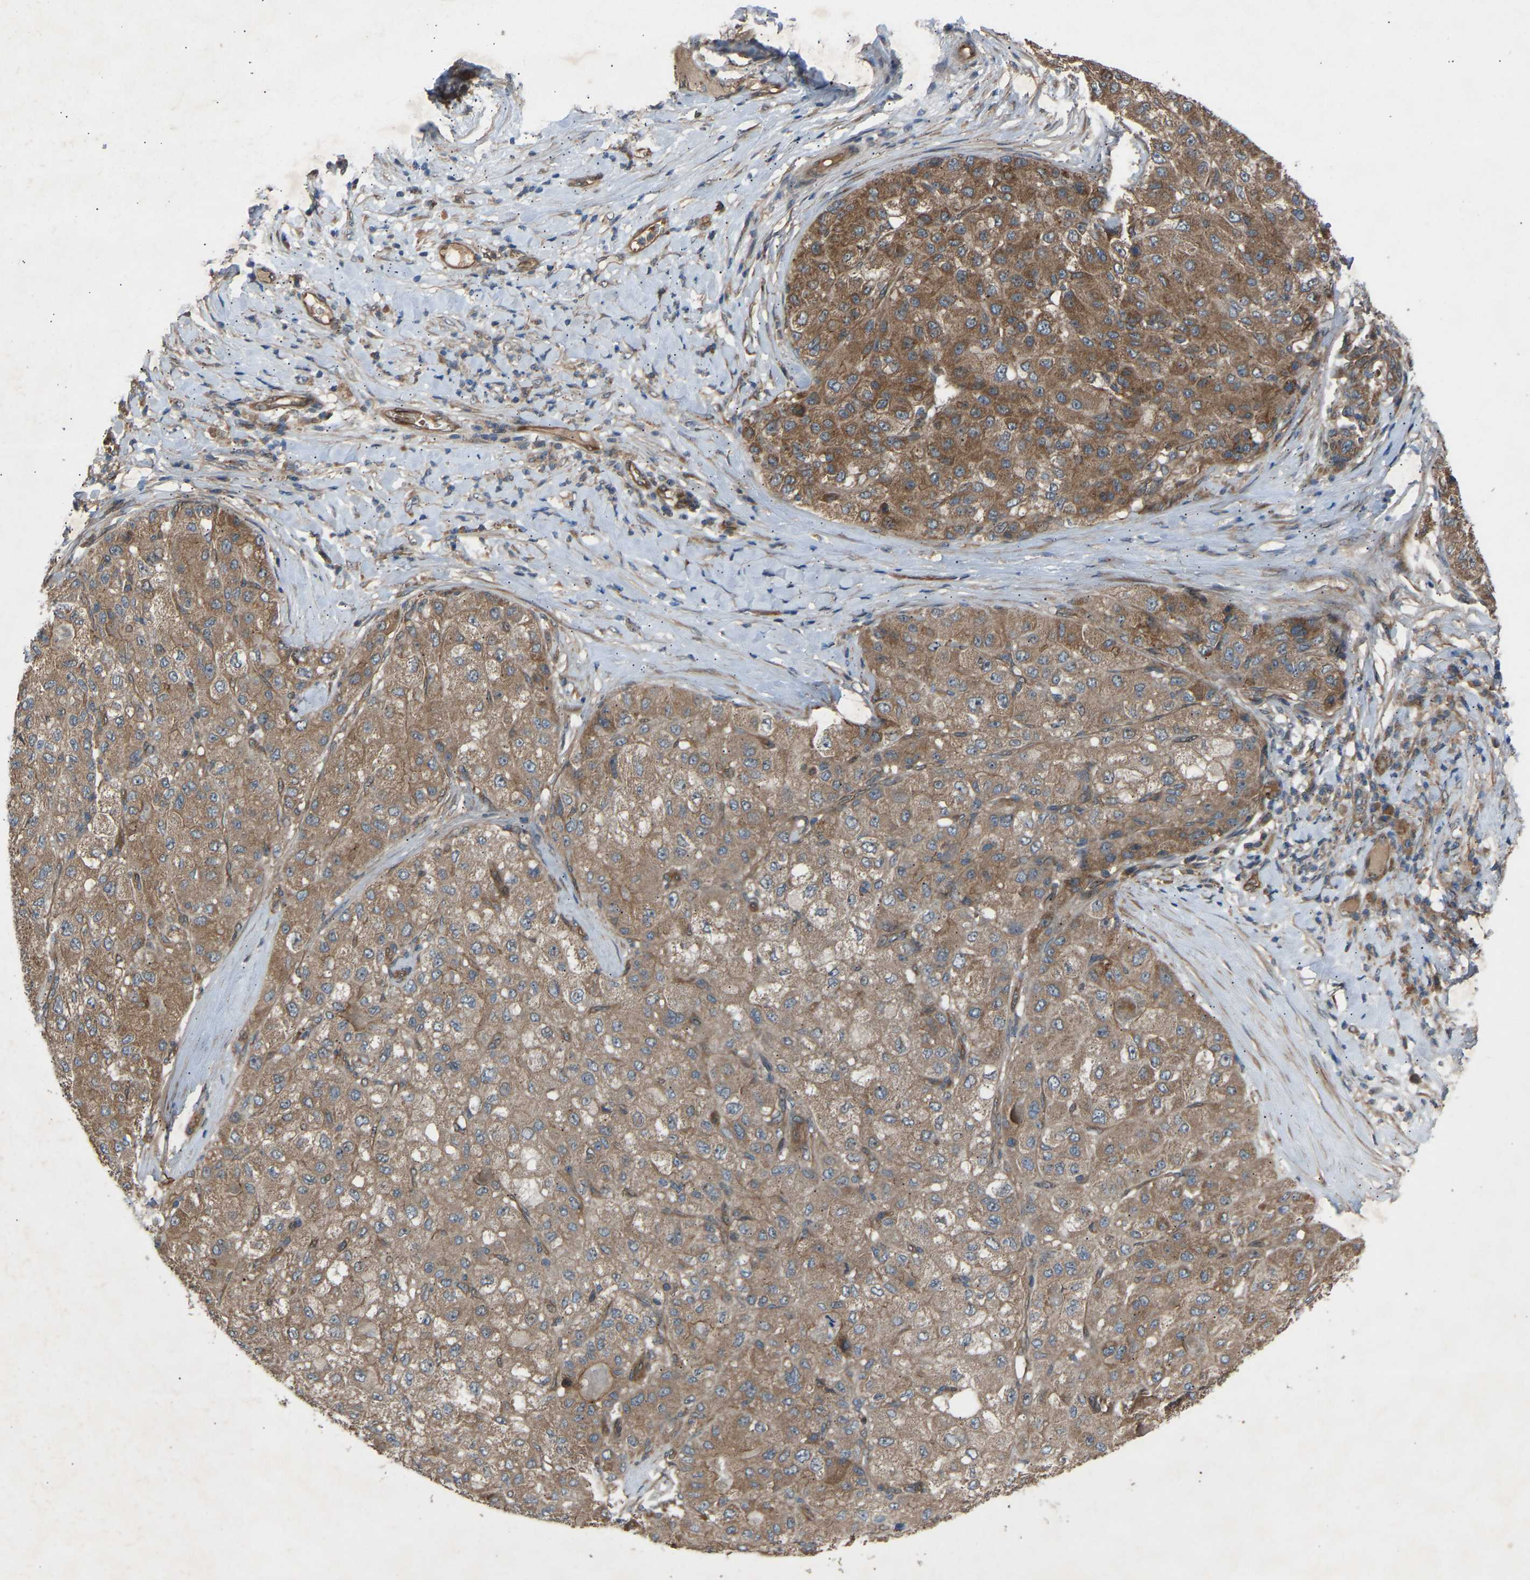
{"staining": {"intensity": "moderate", "quantity": ">75%", "location": "cytoplasmic/membranous"}, "tissue": "liver cancer", "cell_type": "Tumor cells", "image_type": "cancer", "snomed": [{"axis": "morphology", "description": "Carcinoma, Hepatocellular, NOS"}, {"axis": "topography", "description": "Liver"}], "caption": "Immunohistochemical staining of human liver cancer reveals moderate cytoplasmic/membranous protein positivity in approximately >75% of tumor cells.", "gene": "GAS2L1", "patient": {"sex": "male", "age": 80}}